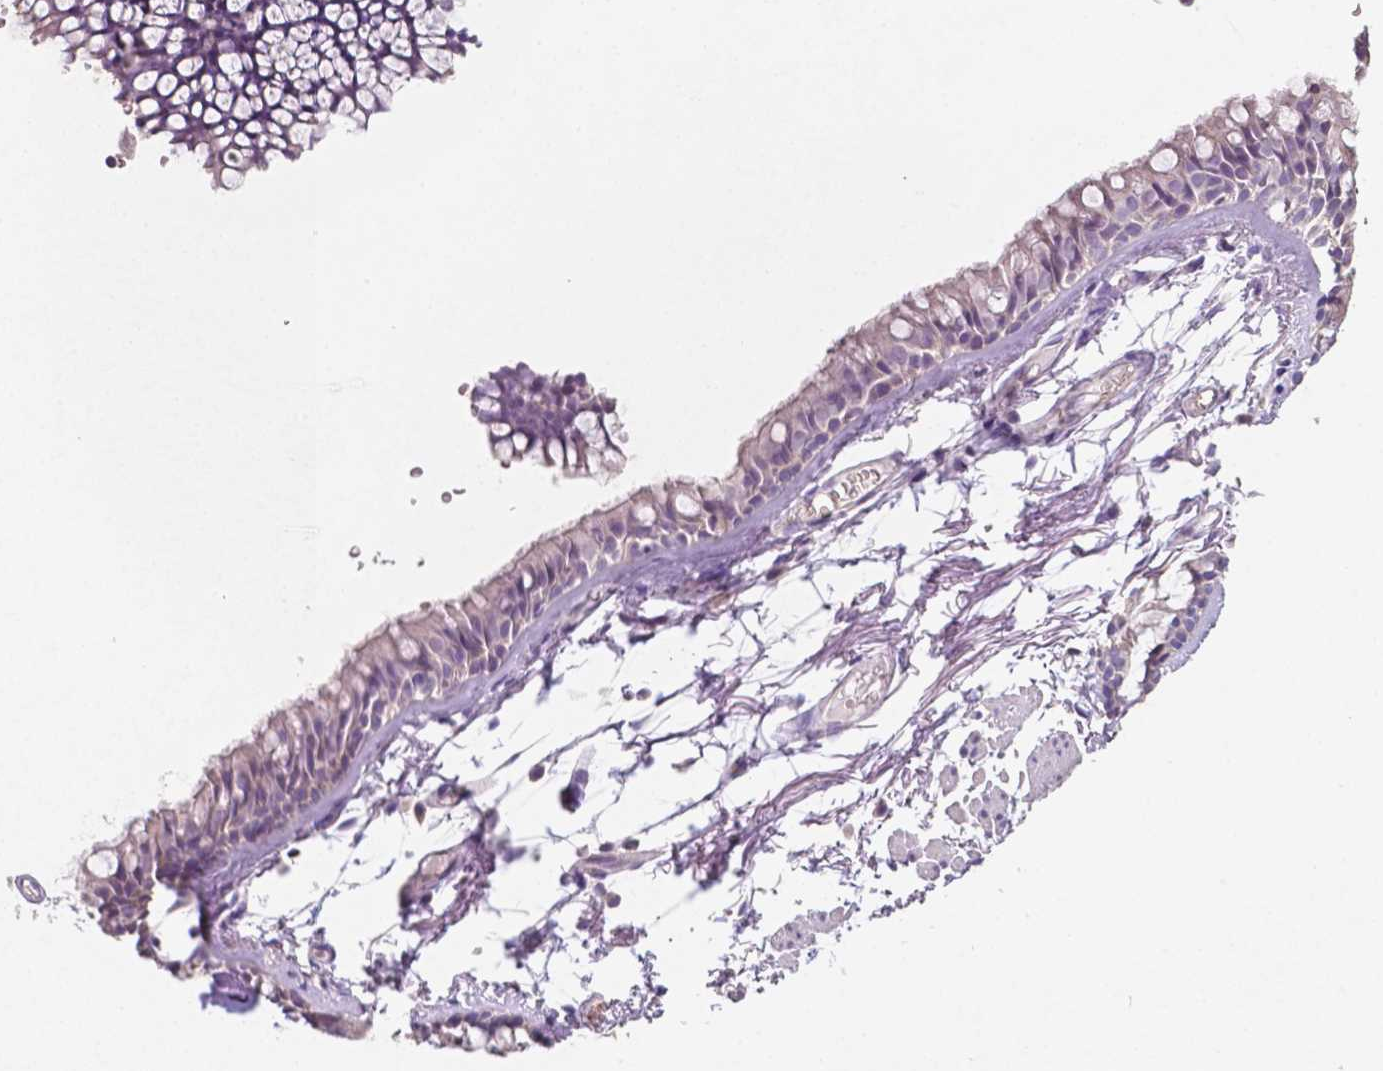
{"staining": {"intensity": "negative", "quantity": "none", "location": "none"}, "tissue": "soft tissue", "cell_type": "Chondrocytes", "image_type": "normal", "snomed": [{"axis": "morphology", "description": "Normal tissue, NOS"}, {"axis": "topography", "description": "Cartilage tissue"}, {"axis": "topography", "description": "Bronchus"}], "caption": "Human soft tissue stained for a protein using immunohistochemistry exhibits no expression in chondrocytes.", "gene": "EGFR", "patient": {"sex": "female", "age": 79}}